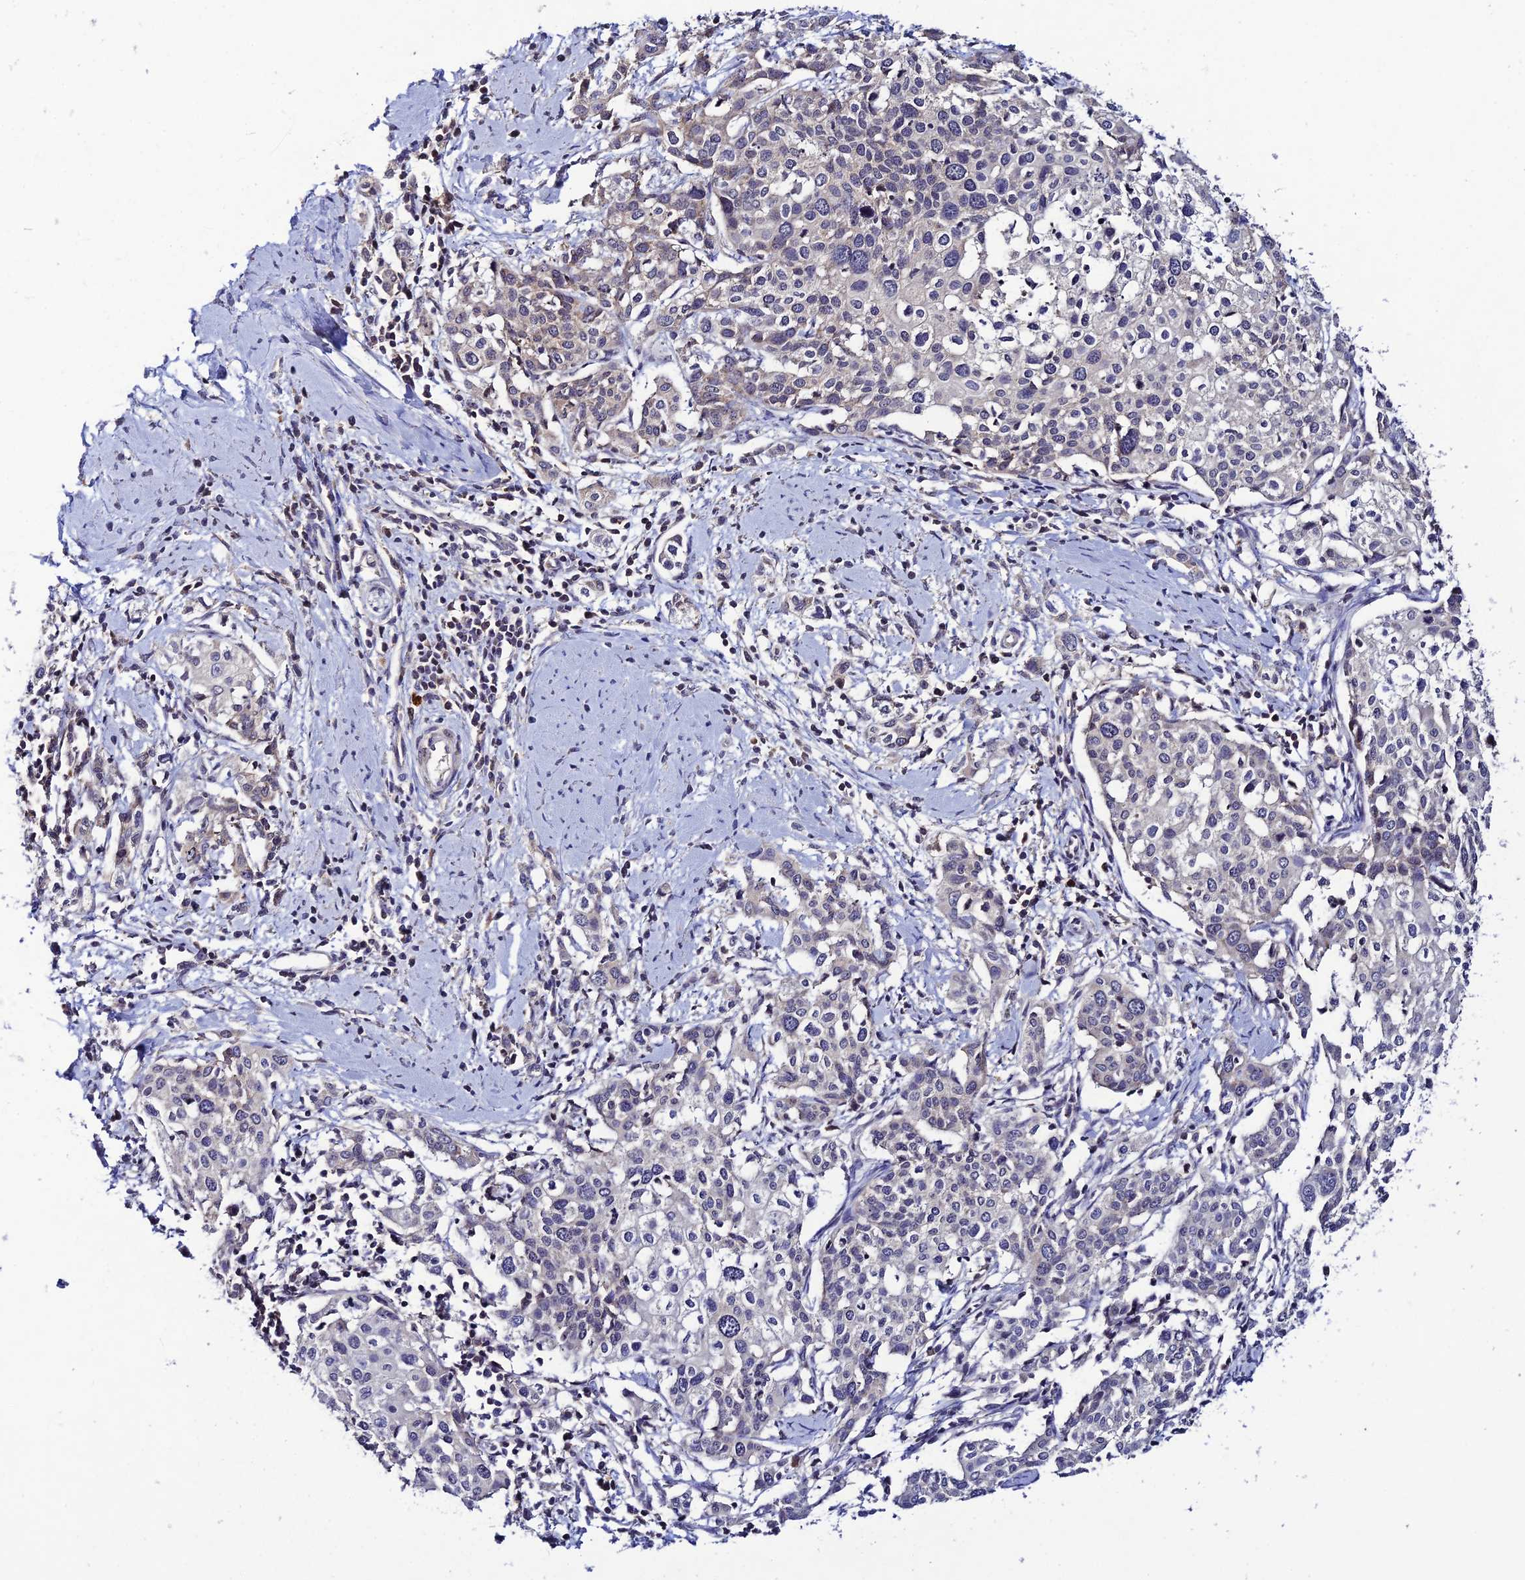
{"staining": {"intensity": "negative", "quantity": "none", "location": "none"}, "tissue": "cervical cancer", "cell_type": "Tumor cells", "image_type": "cancer", "snomed": [{"axis": "morphology", "description": "Squamous cell carcinoma, NOS"}, {"axis": "topography", "description": "Cervix"}], "caption": "The histopathology image shows no significant staining in tumor cells of cervical cancer. (Immunohistochemistry (ihc), brightfield microscopy, high magnification).", "gene": "CHST5", "patient": {"sex": "female", "age": 44}}